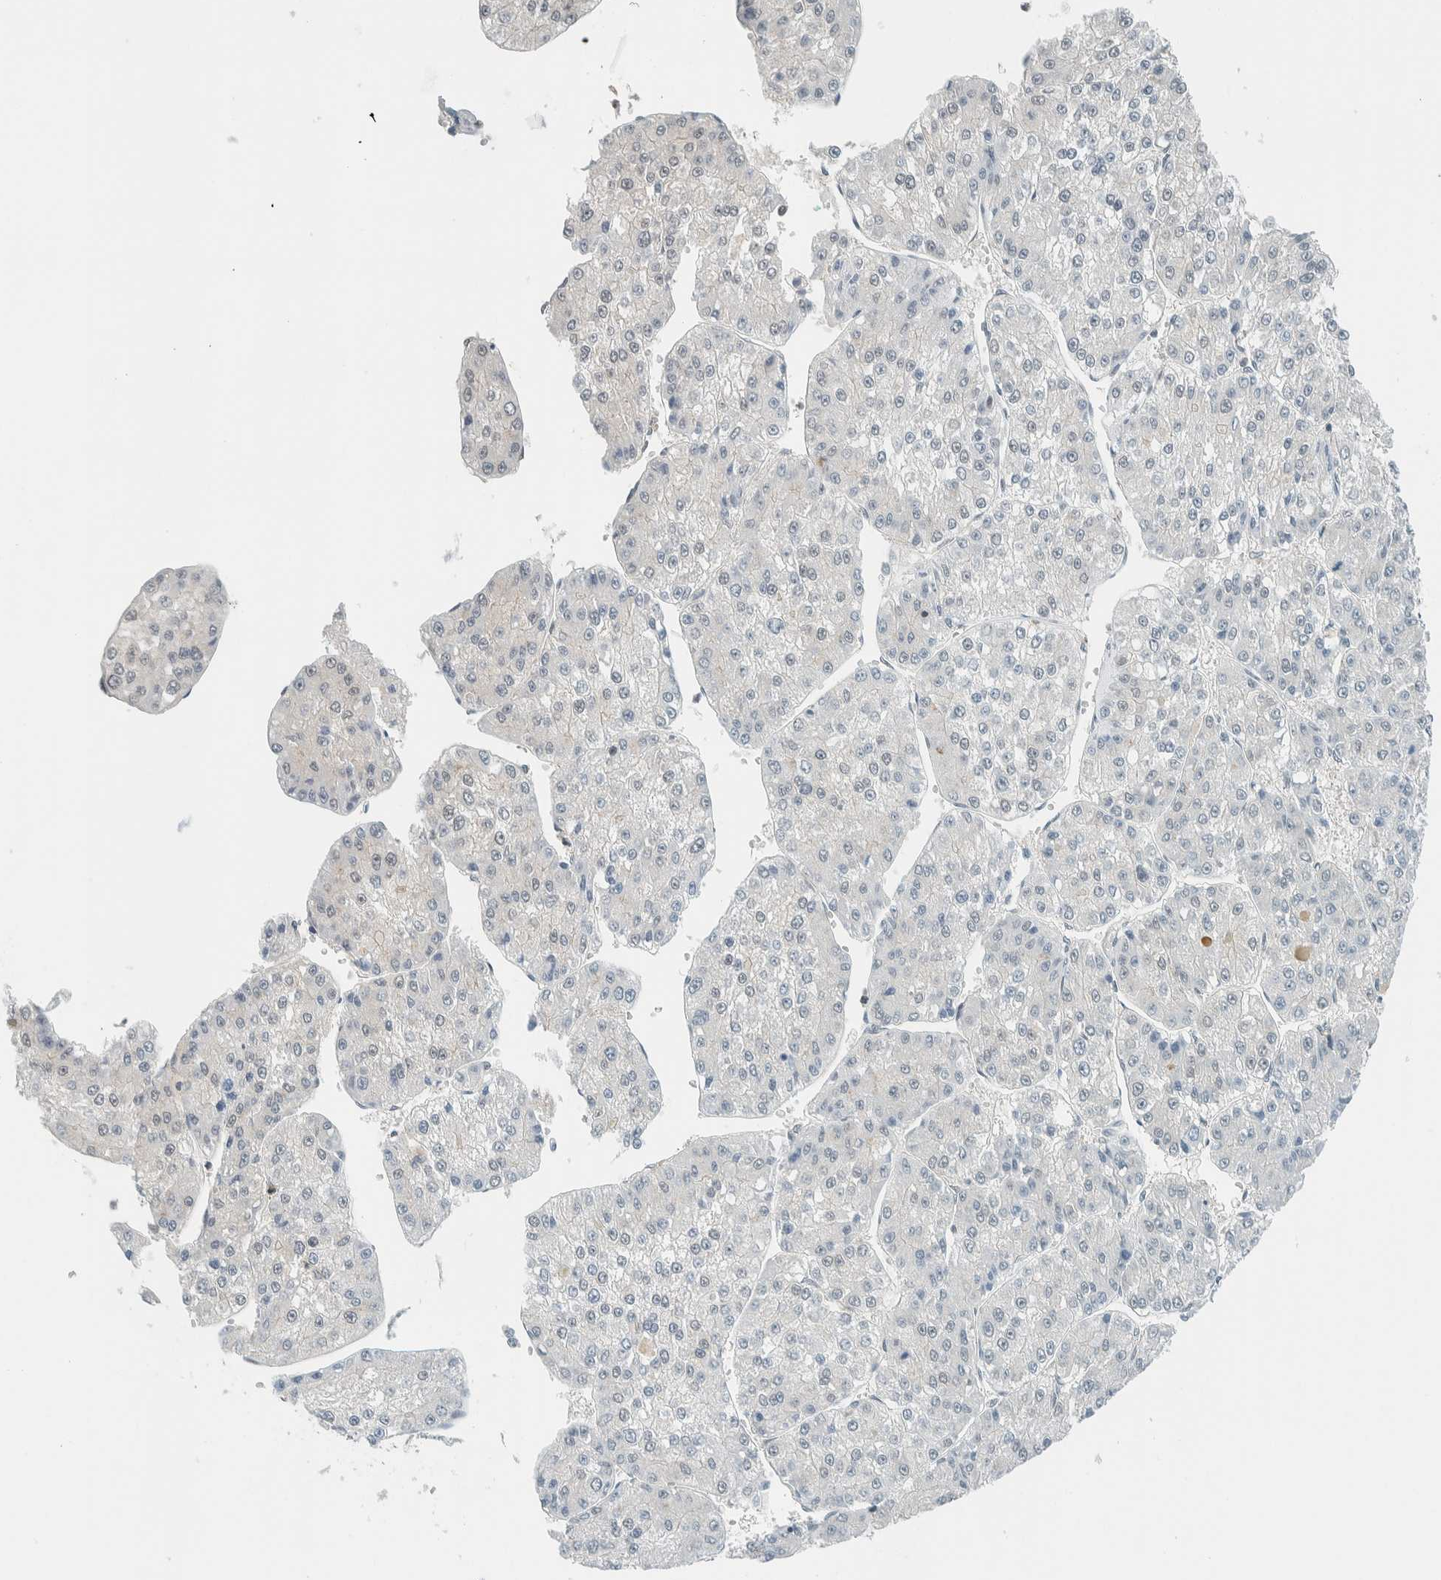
{"staining": {"intensity": "negative", "quantity": "none", "location": "none"}, "tissue": "liver cancer", "cell_type": "Tumor cells", "image_type": "cancer", "snomed": [{"axis": "morphology", "description": "Carcinoma, Hepatocellular, NOS"}, {"axis": "topography", "description": "Liver"}], "caption": "Immunohistochemistry (IHC) of liver cancer (hepatocellular carcinoma) reveals no positivity in tumor cells.", "gene": "CYSRT1", "patient": {"sex": "female", "age": 73}}